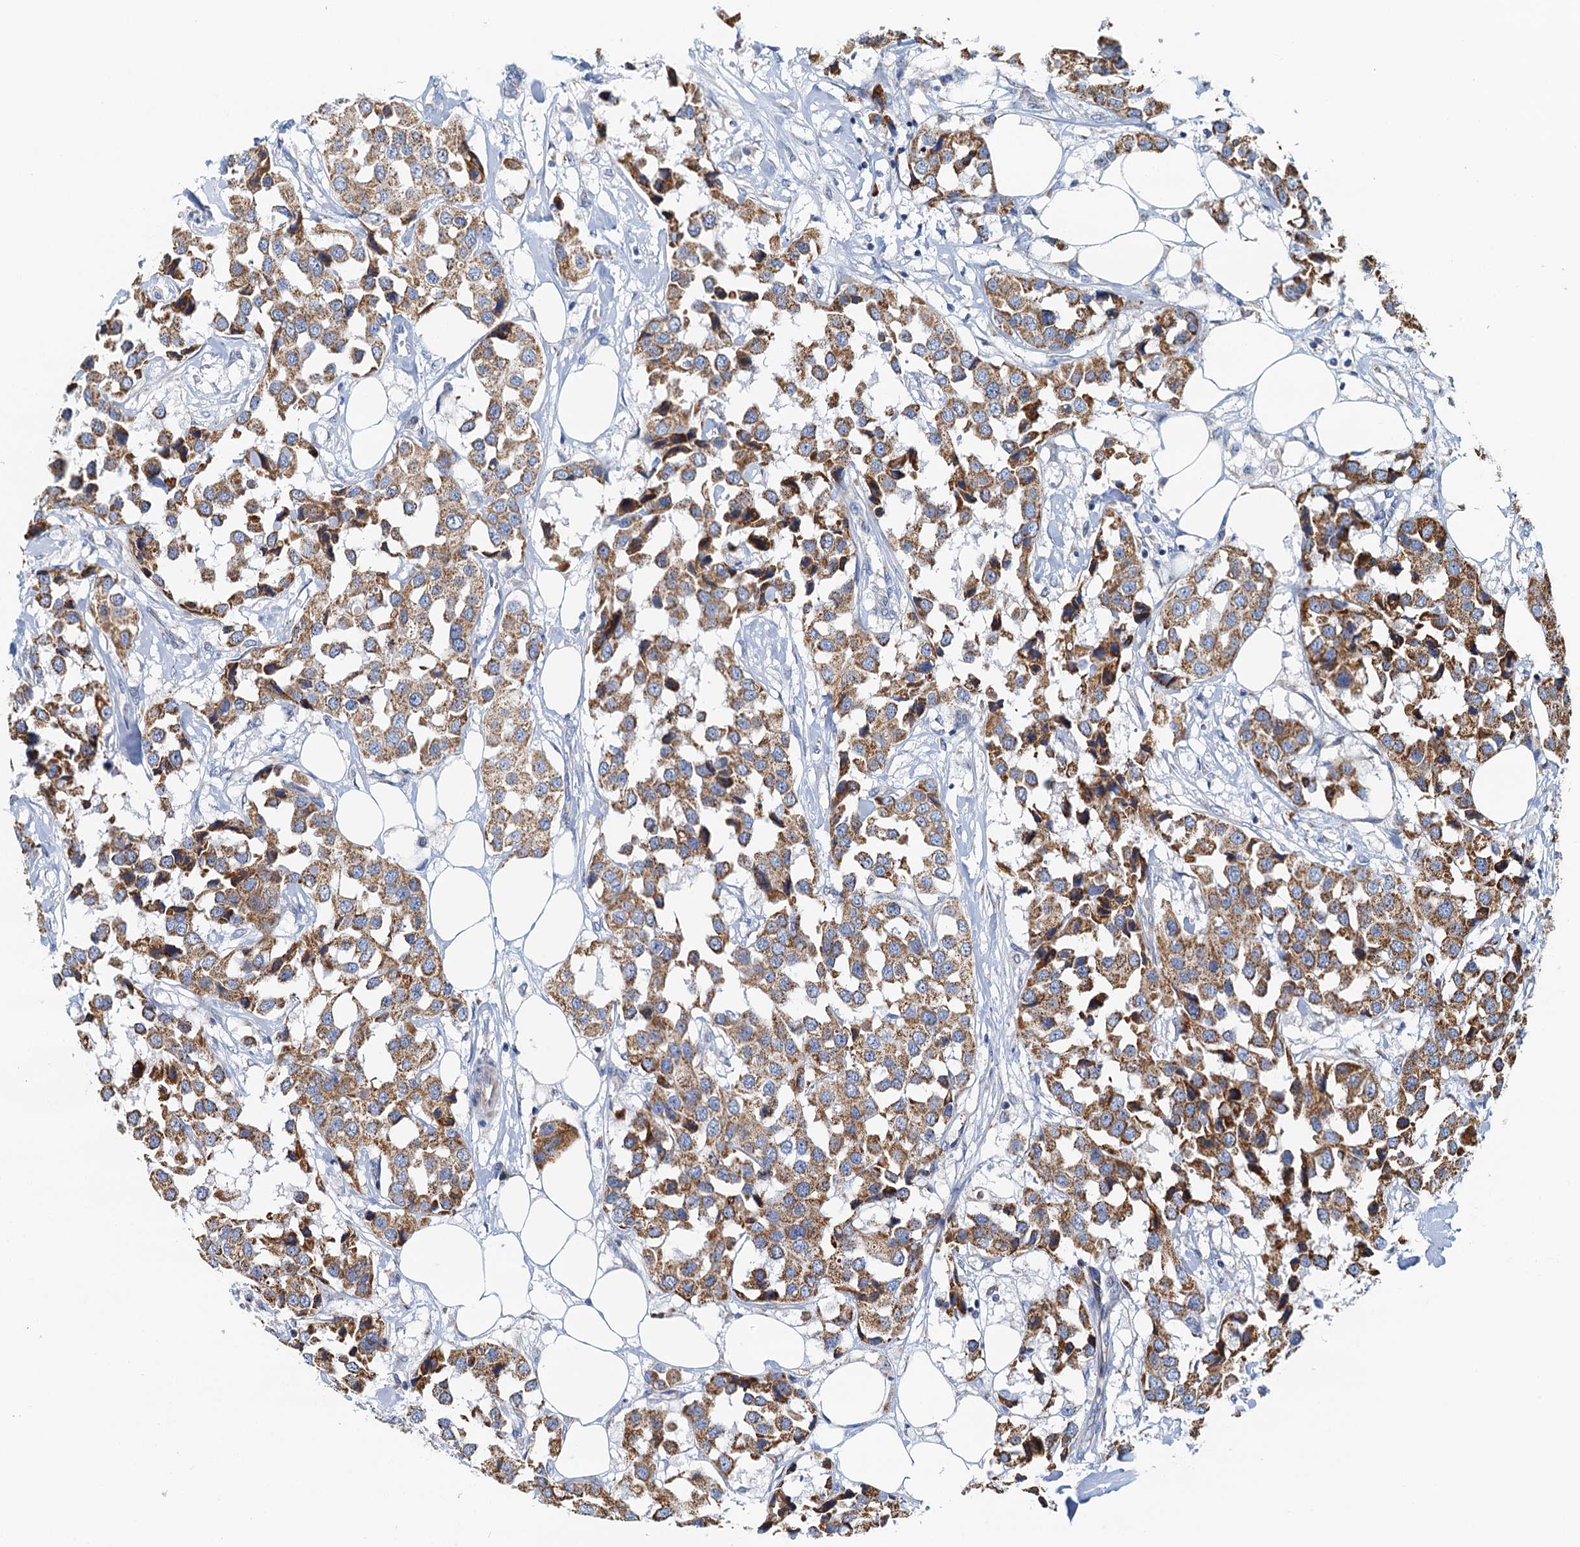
{"staining": {"intensity": "moderate", "quantity": ">75%", "location": "cytoplasmic/membranous"}, "tissue": "breast cancer", "cell_type": "Tumor cells", "image_type": "cancer", "snomed": [{"axis": "morphology", "description": "Duct carcinoma"}, {"axis": "topography", "description": "Breast"}], "caption": "Breast cancer (infiltrating ductal carcinoma) stained with a brown dye exhibits moderate cytoplasmic/membranous positive positivity in about >75% of tumor cells.", "gene": "POC1A", "patient": {"sex": "female", "age": 80}}